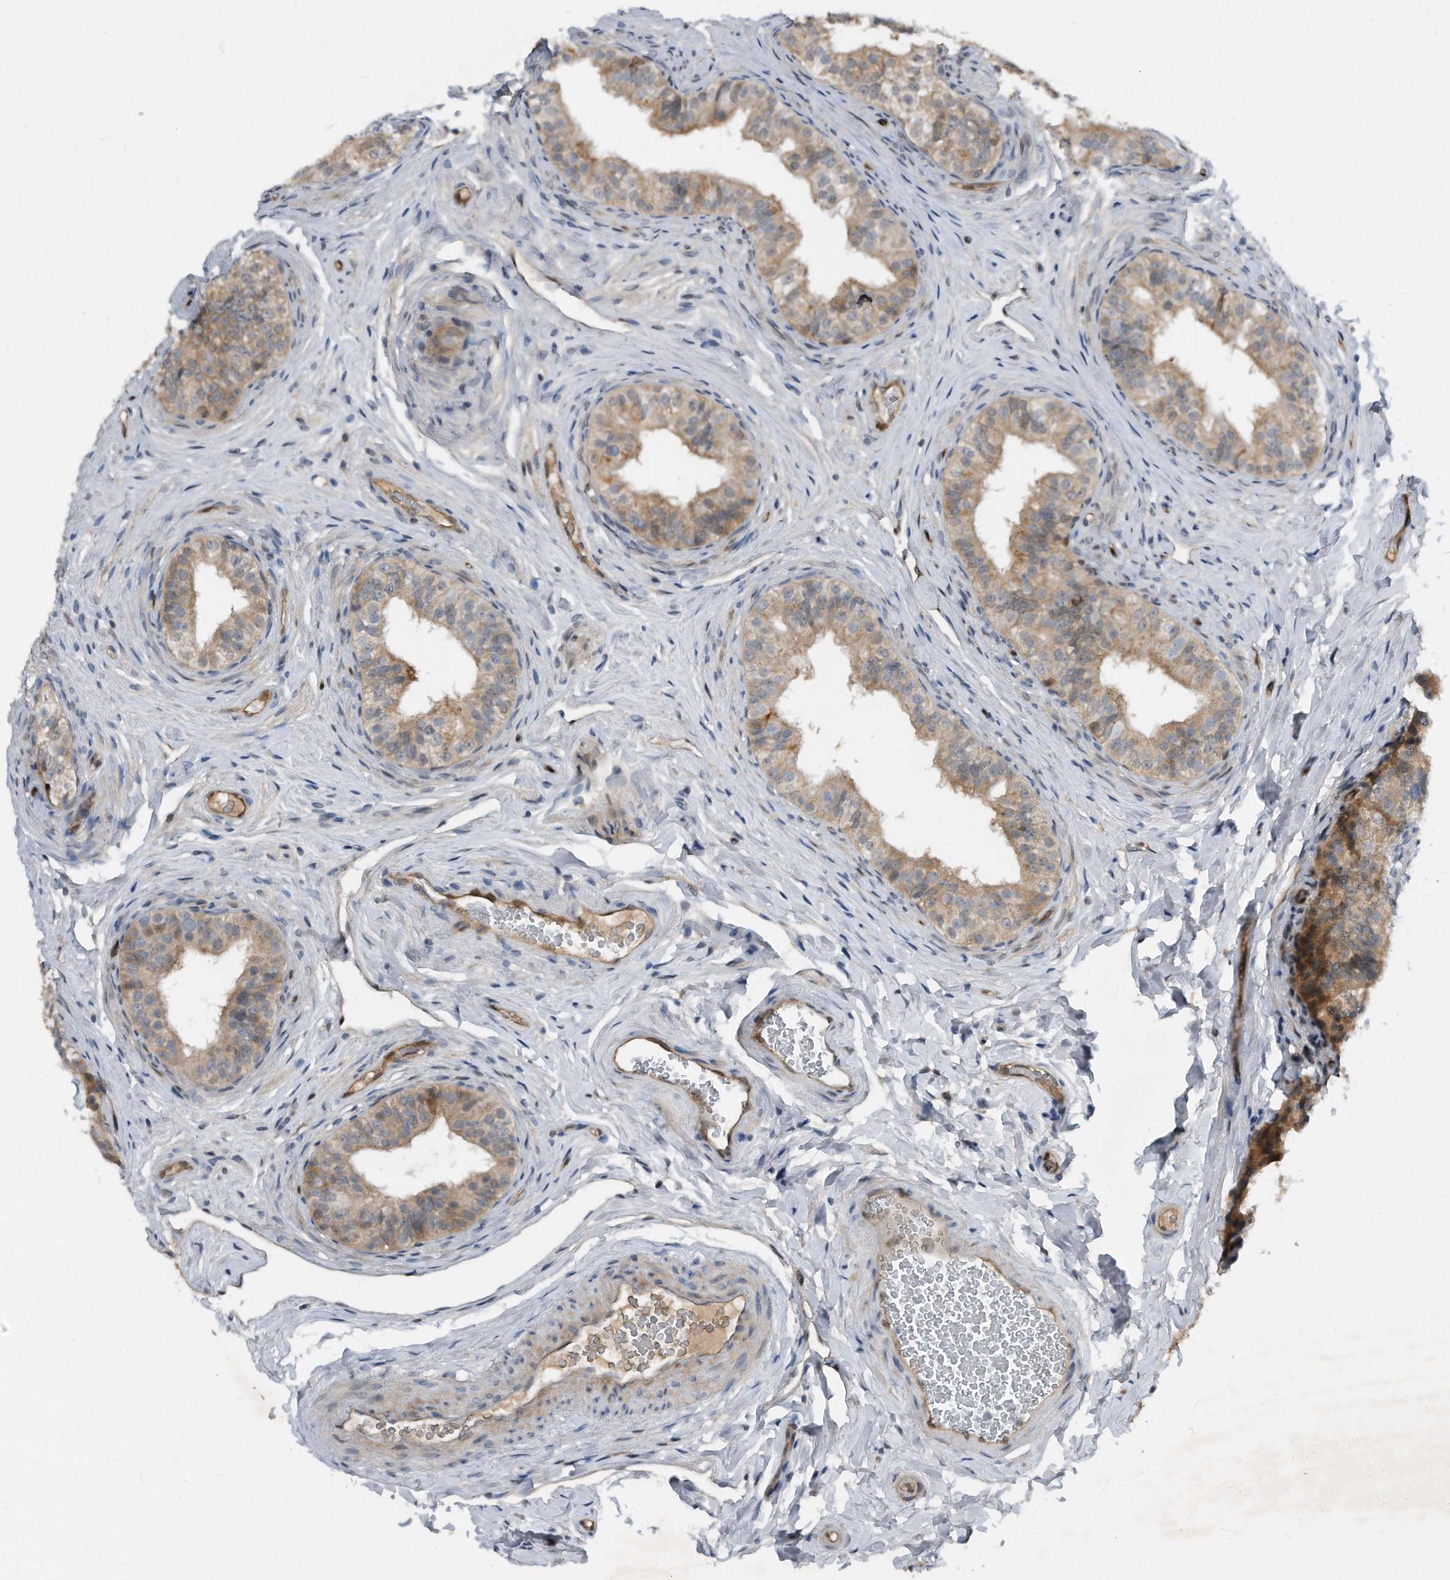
{"staining": {"intensity": "moderate", "quantity": "25%-75%", "location": "cytoplasmic/membranous"}, "tissue": "epididymis", "cell_type": "Glandular cells", "image_type": "normal", "snomed": [{"axis": "morphology", "description": "Normal tissue, NOS"}, {"axis": "topography", "description": "Epididymis"}], "caption": "Benign epididymis demonstrates moderate cytoplasmic/membranous positivity in about 25%-75% of glandular cells.", "gene": "MAP2K6", "patient": {"sex": "male", "age": 49}}